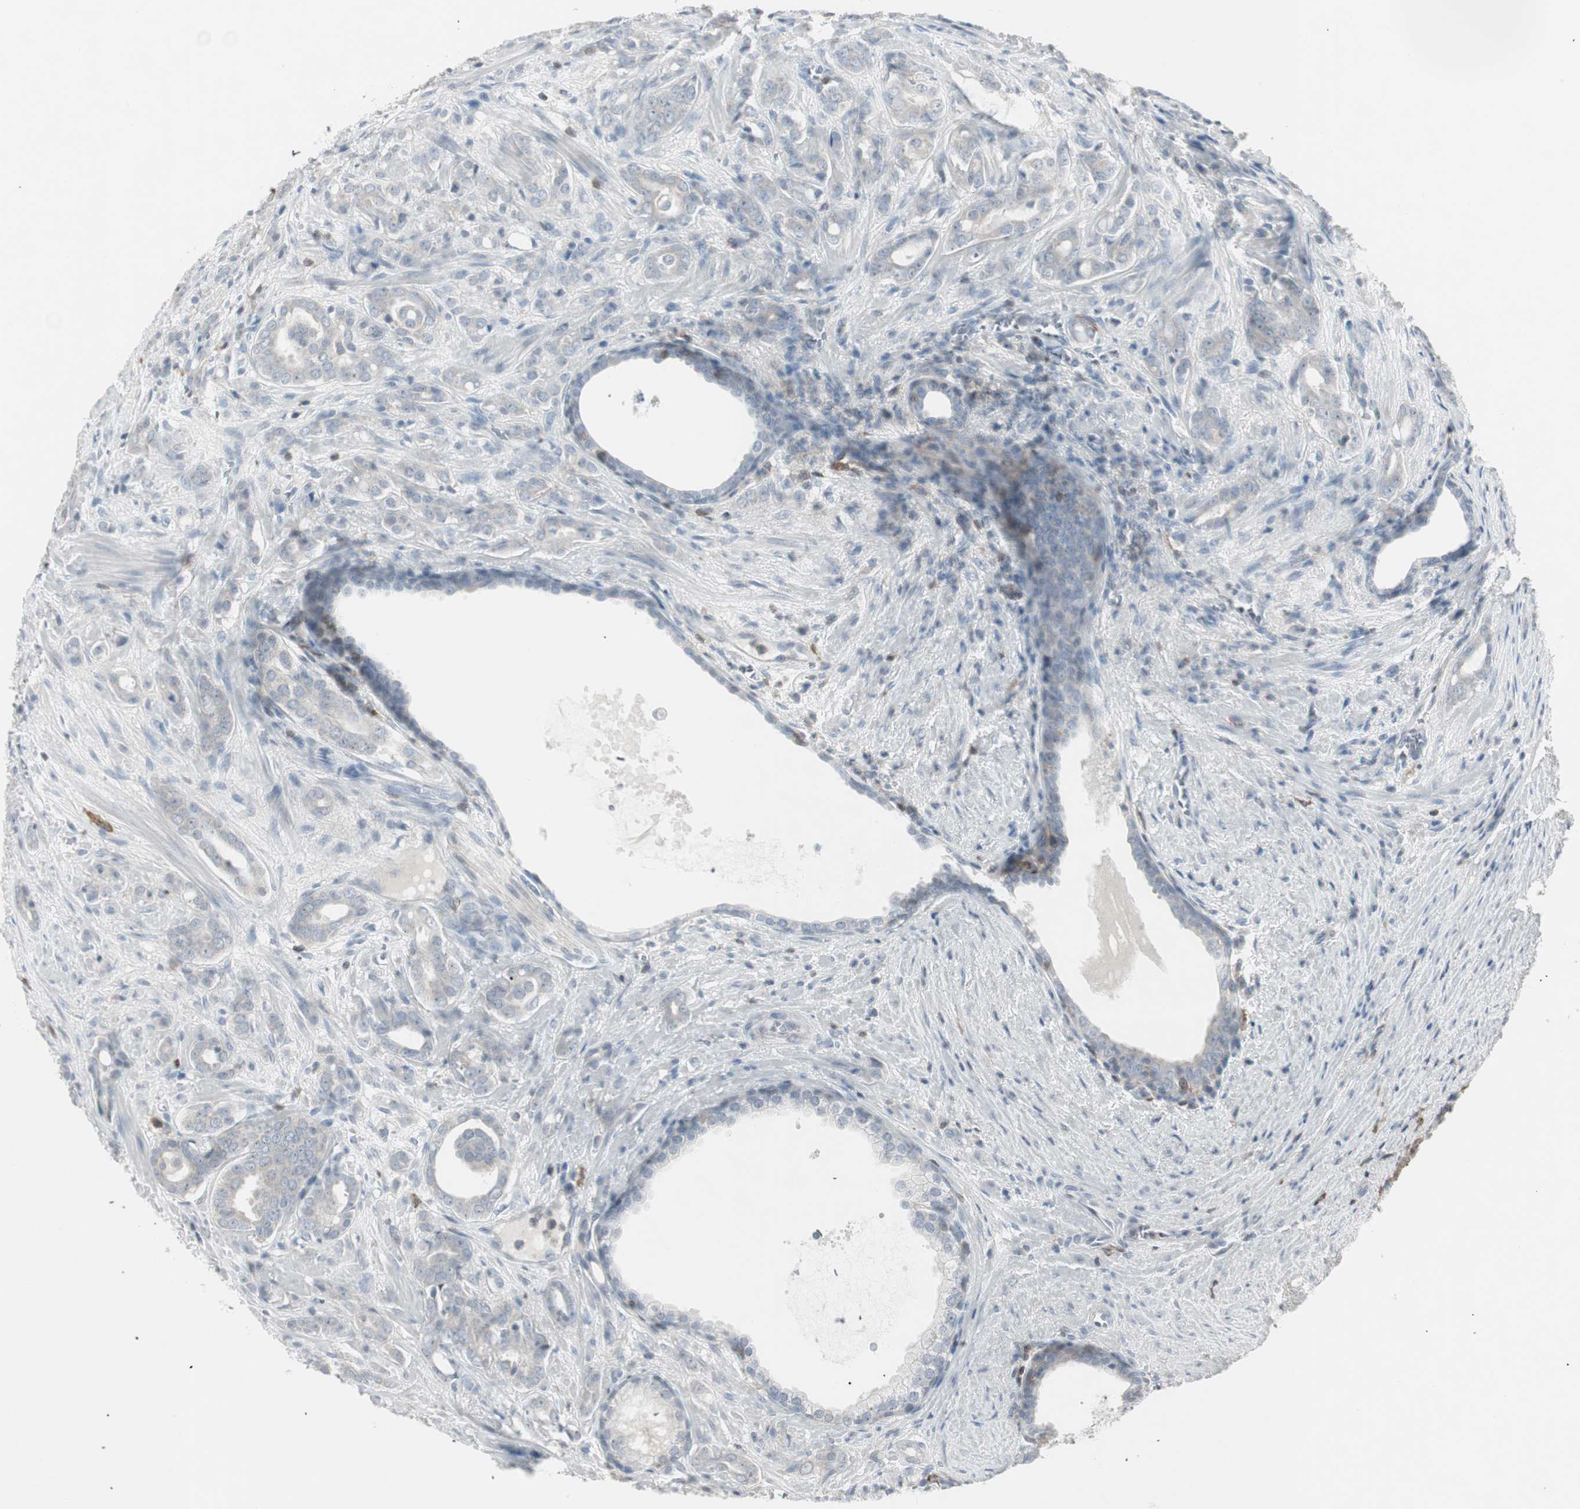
{"staining": {"intensity": "negative", "quantity": "none", "location": "none"}, "tissue": "prostate cancer", "cell_type": "Tumor cells", "image_type": "cancer", "snomed": [{"axis": "morphology", "description": "Adenocarcinoma, High grade"}, {"axis": "topography", "description": "Prostate"}], "caption": "Tumor cells are negative for brown protein staining in prostate cancer (high-grade adenocarcinoma).", "gene": "MAP4K4", "patient": {"sex": "male", "age": 64}}